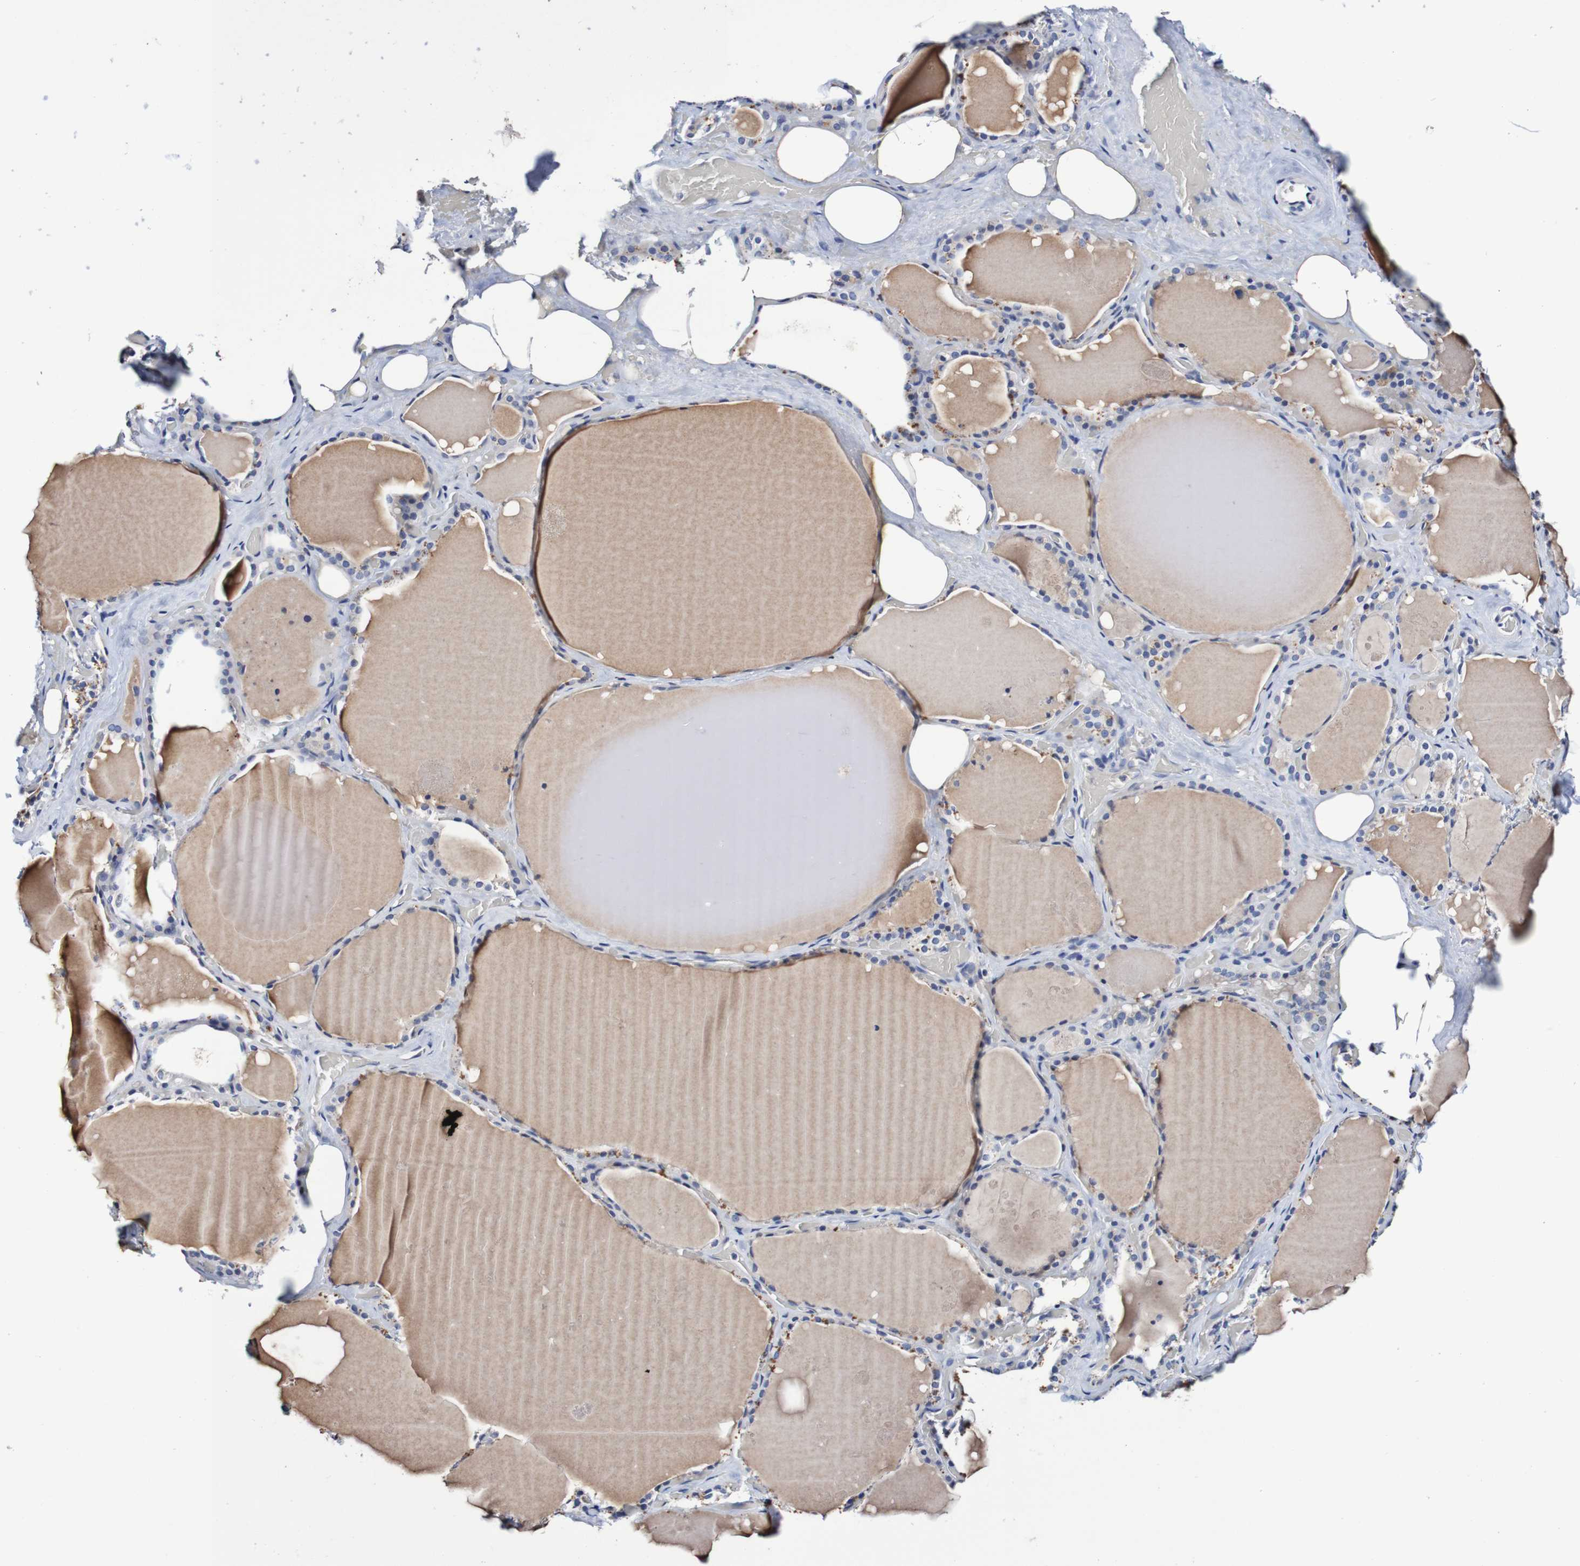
{"staining": {"intensity": "moderate", "quantity": "25%-75%", "location": "cytoplasmic/membranous"}, "tissue": "thyroid gland", "cell_type": "Glandular cells", "image_type": "normal", "snomed": [{"axis": "morphology", "description": "Normal tissue, NOS"}, {"axis": "topography", "description": "Thyroid gland"}], "caption": "This photomicrograph shows immunohistochemistry (IHC) staining of benign human thyroid gland, with medium moderate cytoplasmic/membranous positivity in about 25%-75% of glandular cells.", "gene": "ACVR1C", "patient": {"sex": "male", "age": 61}}